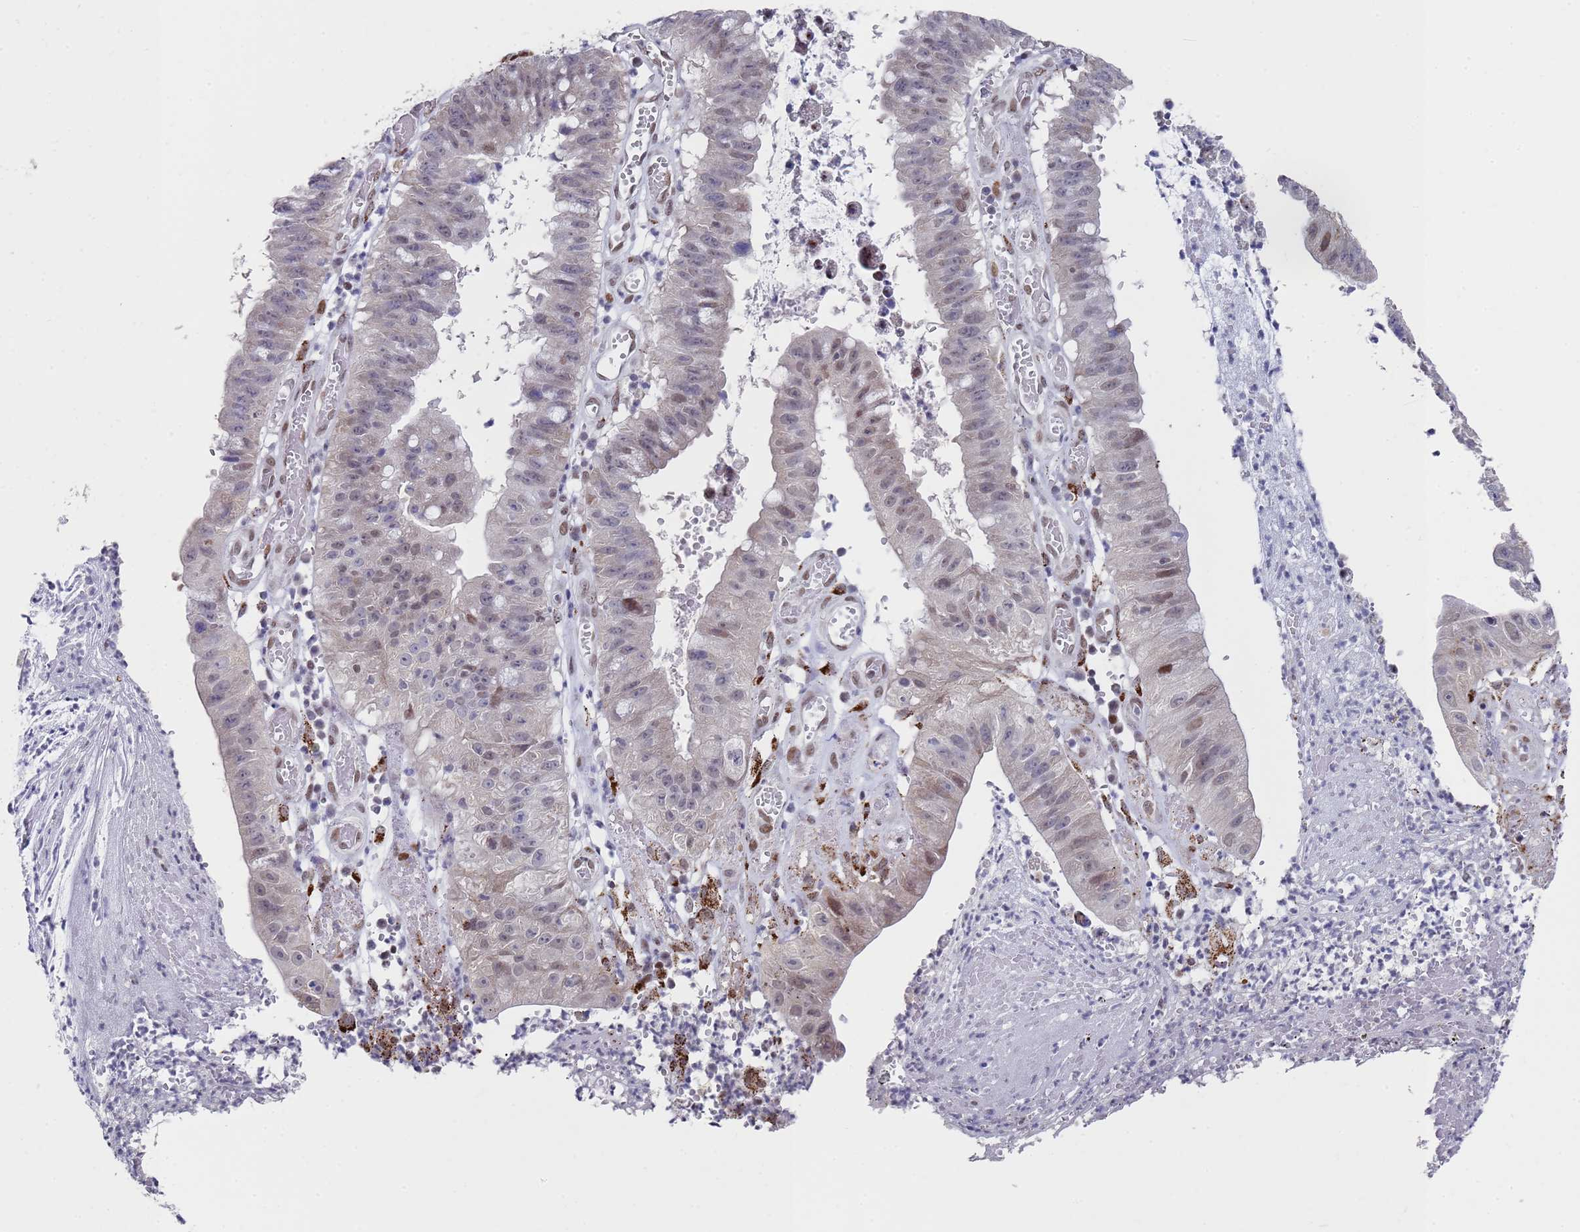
{"staining": {"intensity": "moderate", "quantity": "25%-75%", "location": "nuclear"}, "tissue": "stomach cancer", "cell_type": "Tumor cells", "image_type": "cancer", "snomed": [{"axis": "morphology", "description": "Adenocarcinoma, NOS"}, {"axis": "topography", "description": "Stomach"}], "caption": "This histopathology image displays adenocarcinoma (stomach) stained with IHC to label a protein in brown. The nuclear of tumor cells show moderate positivity for the protein. Nuclei are counter-stained blue.", "gene": "COPS6", "patient": {"sex": "male", "age": 59}}